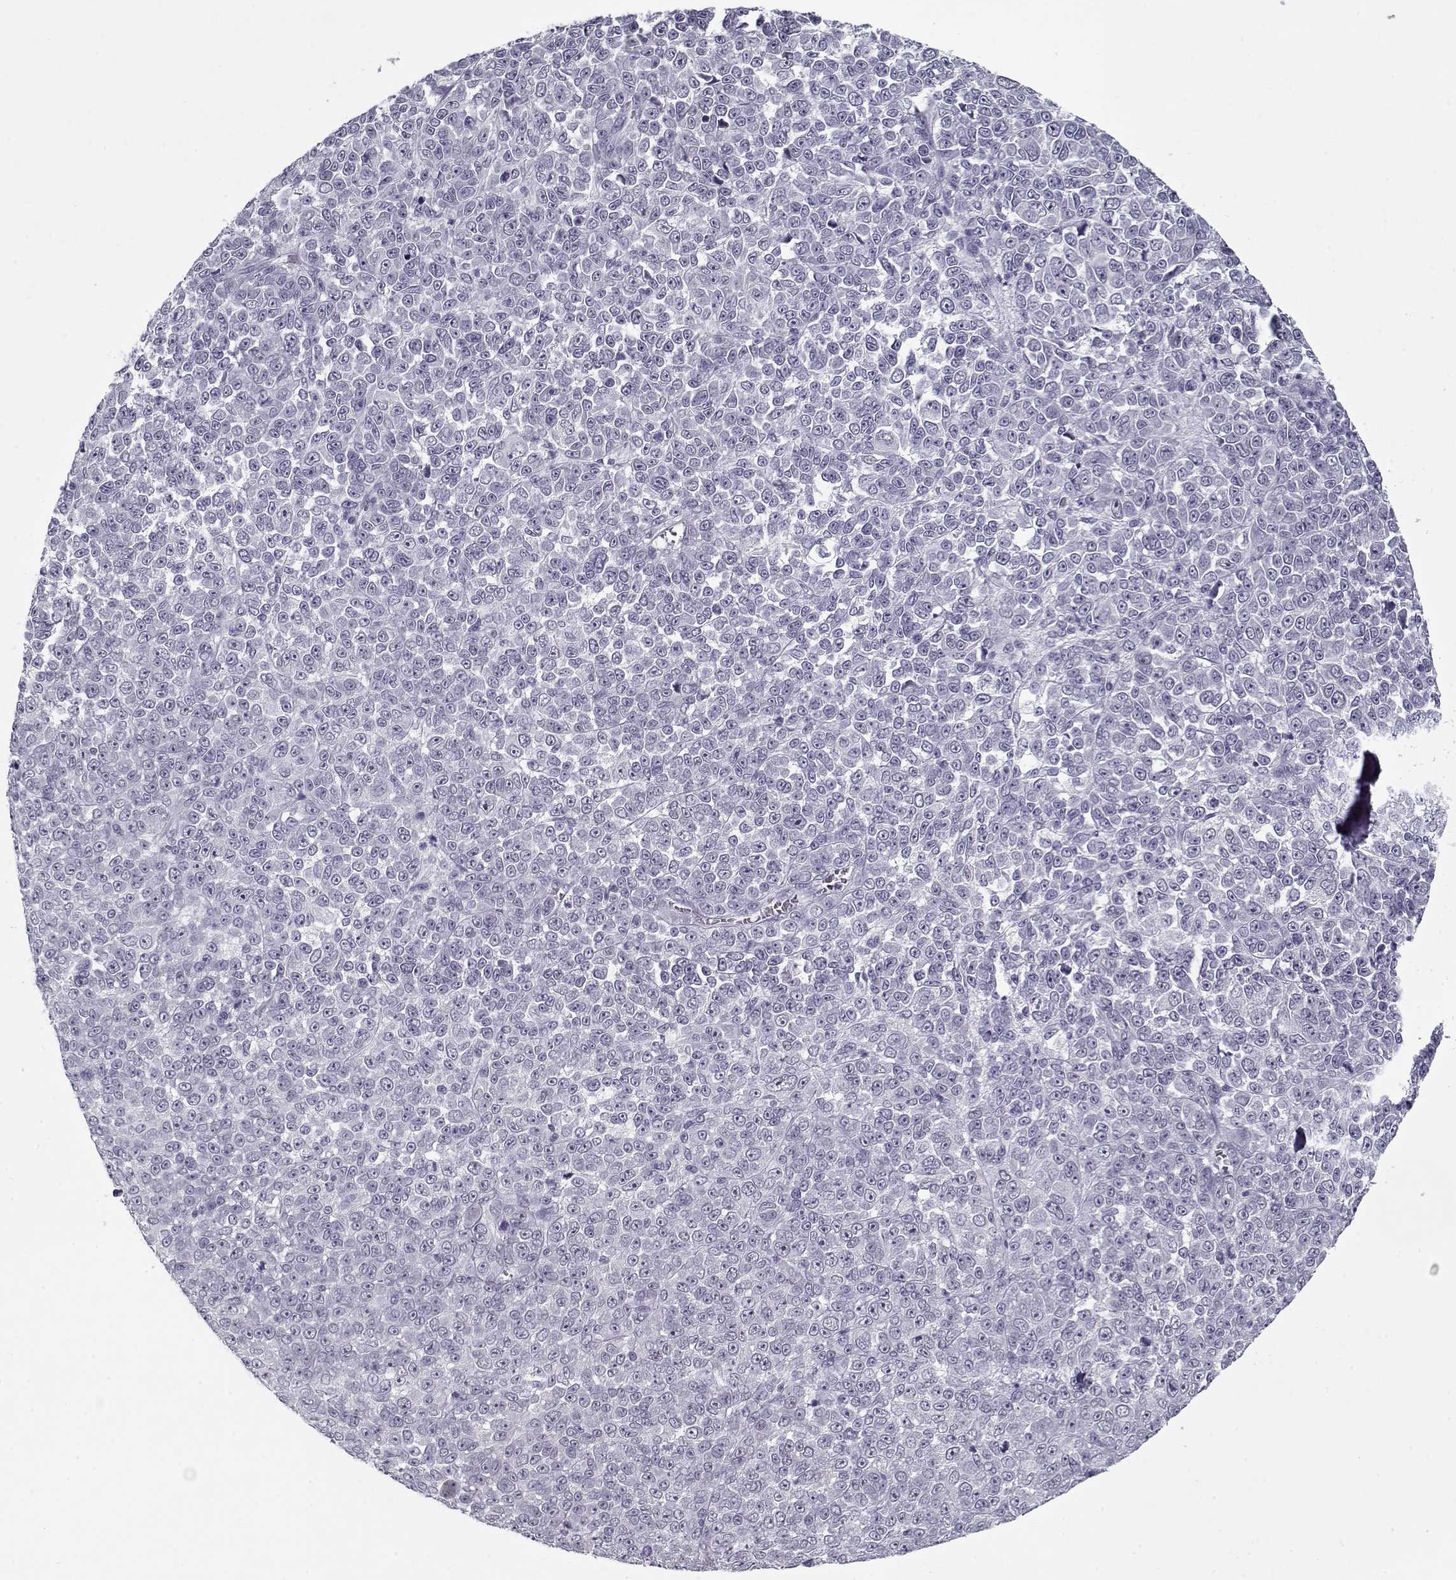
{"staining": {"intensity": "negative", "quantity": "none", "location": "none"}, "tissue": "melanoma", "cell_type": "Tumor cells", "image_type": "cancer", "snomed": [{"axis": "morphology", "description": "Malignant melanoma, NOS"}, {"axis": "topography", "description": "Skin"}], "caption": "Immunohistochemistry histopathology image of neoplastic tissue: melanoma stained with DAB demonstrates no significant protein staining in tumor cells.", "gene": "RNF32", "patient": {"sex": "female", "age": 95}}